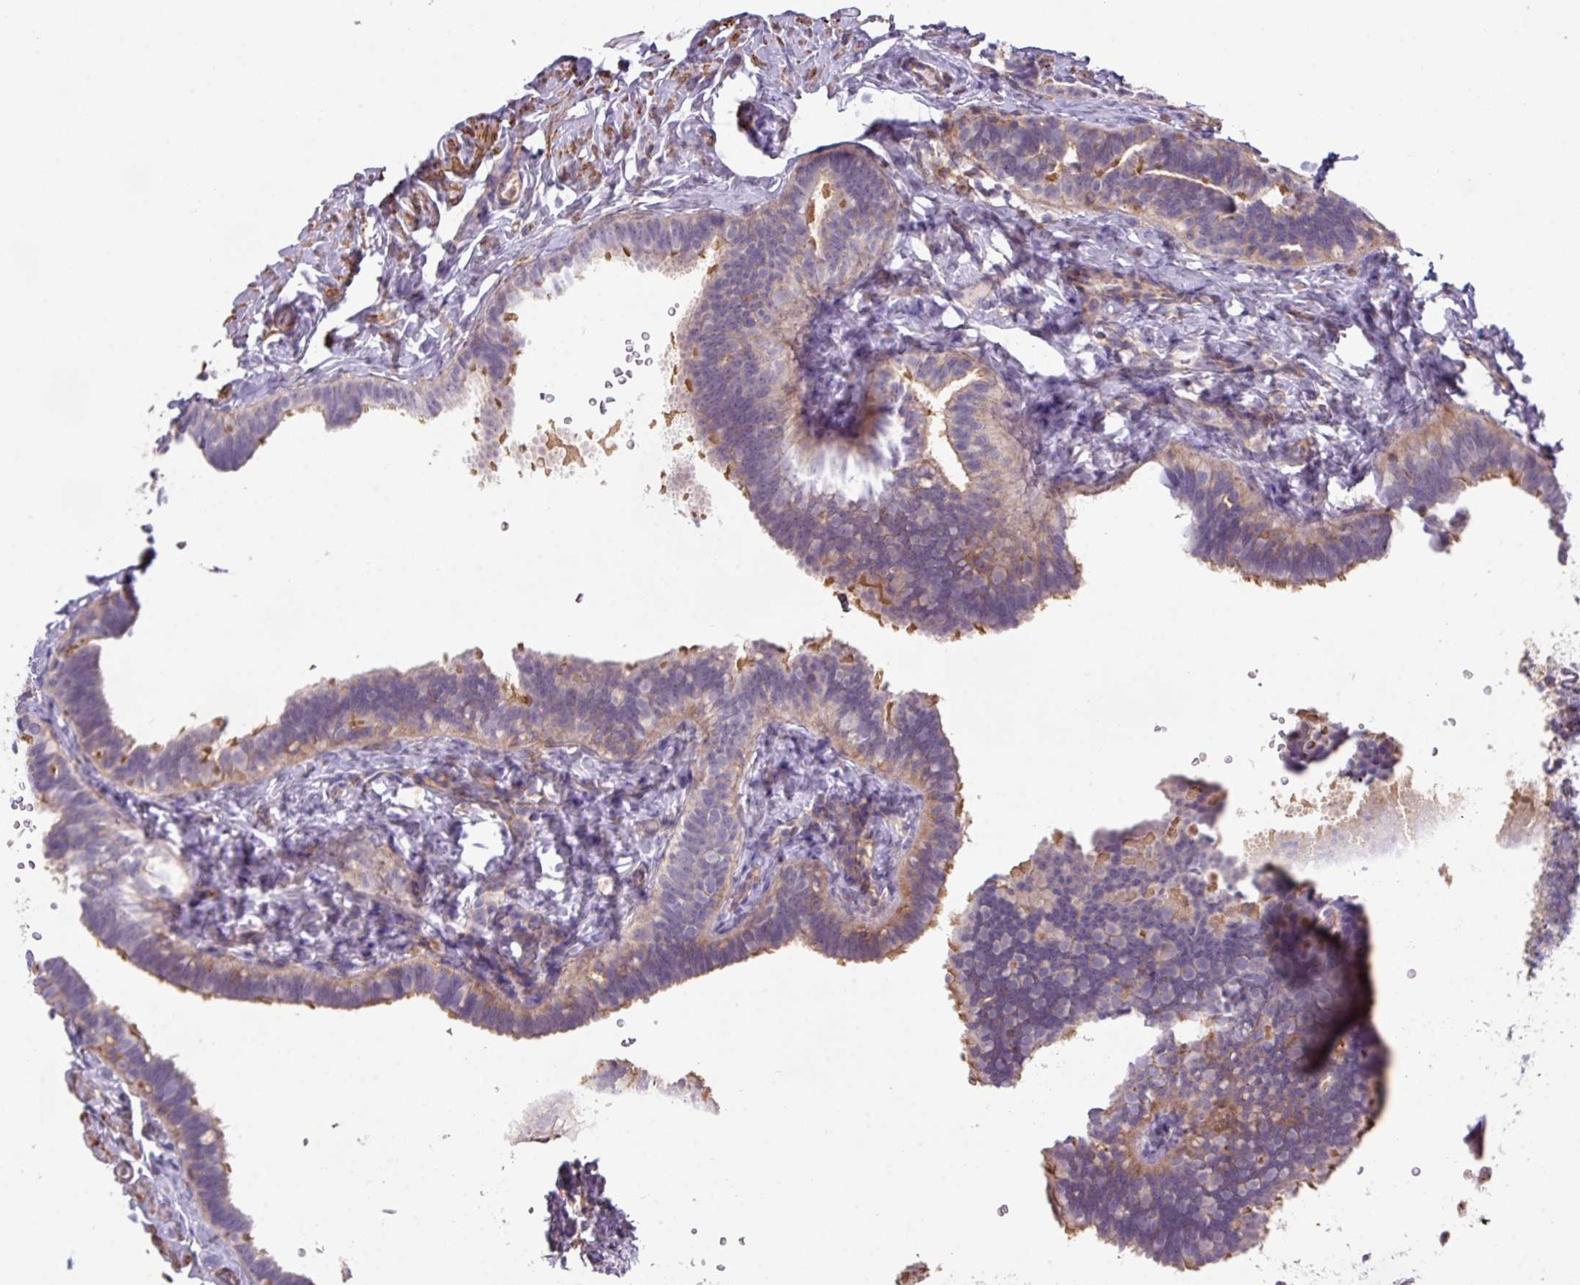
{"staining": {"intensity": "moderate", "quantity": "<25%", "location": "cytoplasmic/membranous"}, "tissue": "fallopian tube", "cell_type": "Glandular cells", "image_type": "normal", "snomed": [{"axis": "morphology", "description": "Normal tissue, NOS"}, {"axis": "topography", "description": "Fallopian tube"}], "caption": "An image showing moderate cytoplasmic/membranous staining in about <25% of glandular cells in benign fallopian tube, as visualized by brown immunohistochemical staining.", "gene": "LRRC41", "patient": {"sex": "female", "age": 65}}